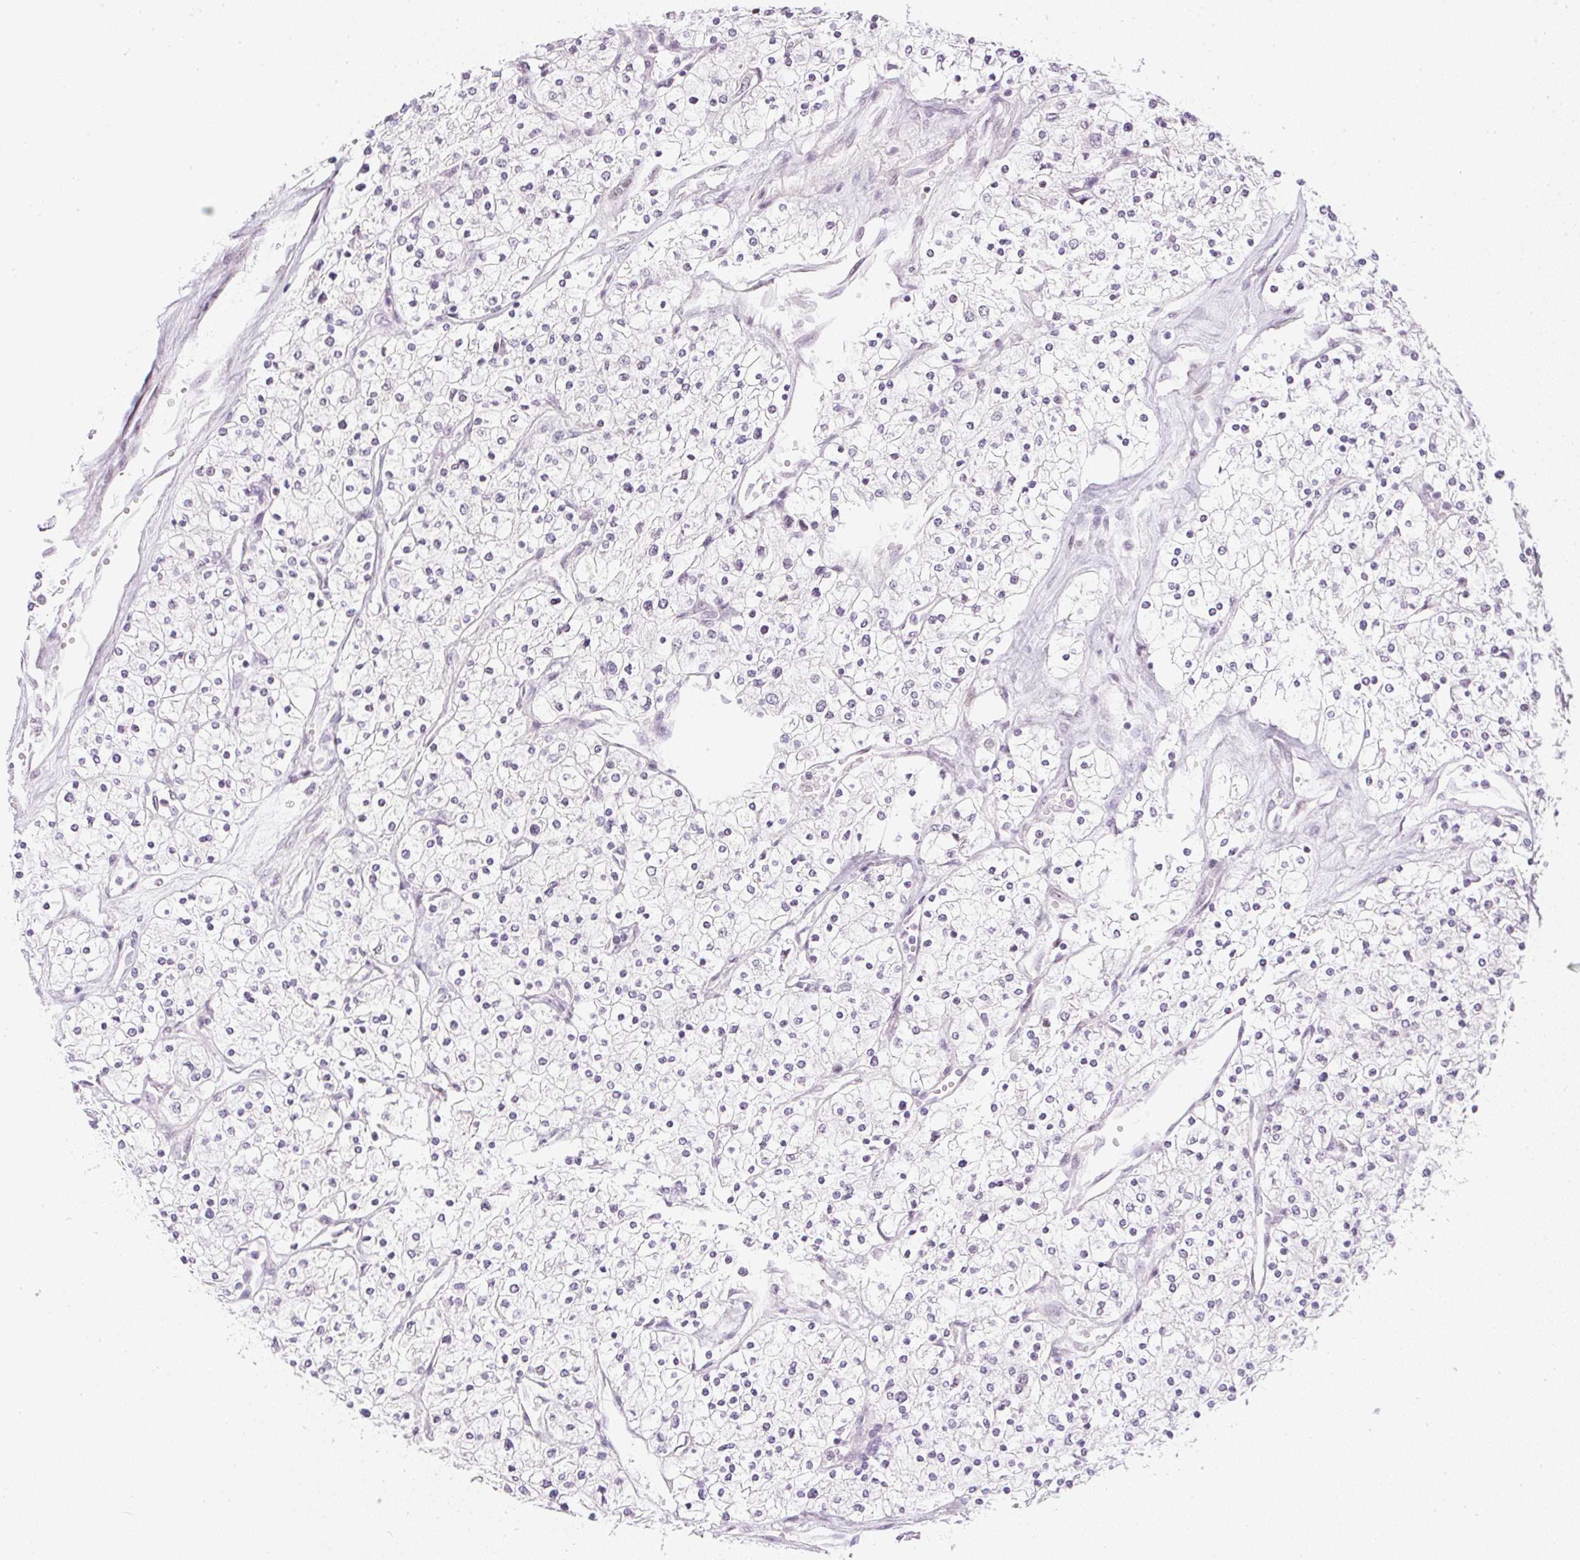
{"staining": {"intensity": "negative", "quantity": "none", "location": "none"}, "tissue": "renal cancer", "cell_type": "Tumor cells", "image_type": "cancer", "snomed": [{"axis": "morphology", "description": "Adenocarcinoma, NOS"}, {"axis": "topography", "description": "Kidney"}], "caption": "Immunohistochemical staining of human renal cancer (adenocarcinoma) exhibits no significant positivity in tumor cells.", "gene": "DPPA4", "patient": {"sex": "male", "age": 80}}